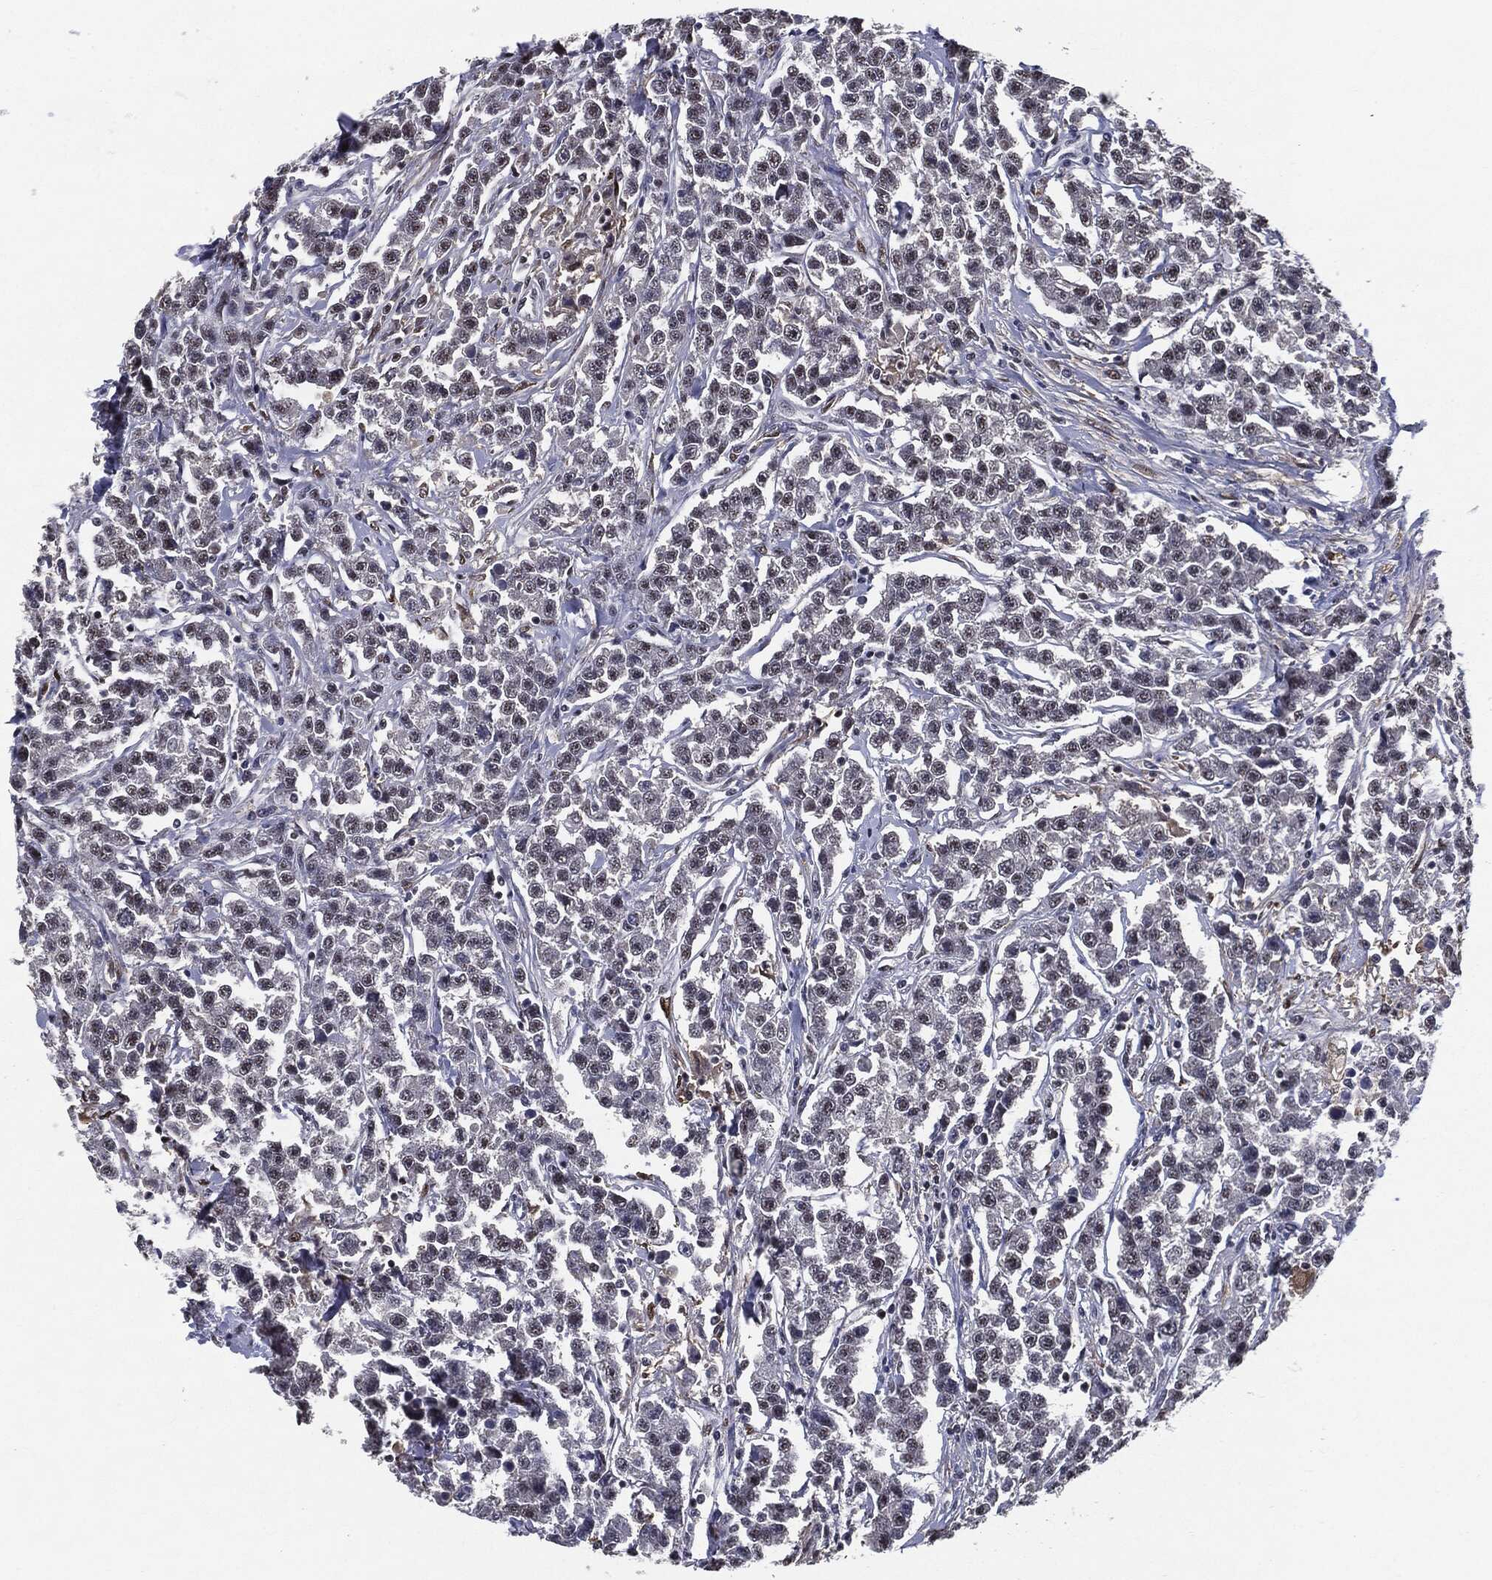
{"staining": {"intensity": "negative", "quantity": "none", "location": "none"}, "tissue": "testis cancer", "cell_type": "Tumor cells", "image_type": "cancer", "snomed": [{"axis": "morphology", "description": "Seminoma, NOS"}, {"axis": "topography", "description": "Testis"}], "caption": "Immunohistochemistry (IHC) photomicrograph of neoplastic tissue: human seminoma (testis) stained with DAB (3,3'-diaminobenzidine) displays no significant protein staining in tumor cells. Nuclei are stained in blue.", "gene": "JUN", "patient": {"sex": "male", "age": 59}}